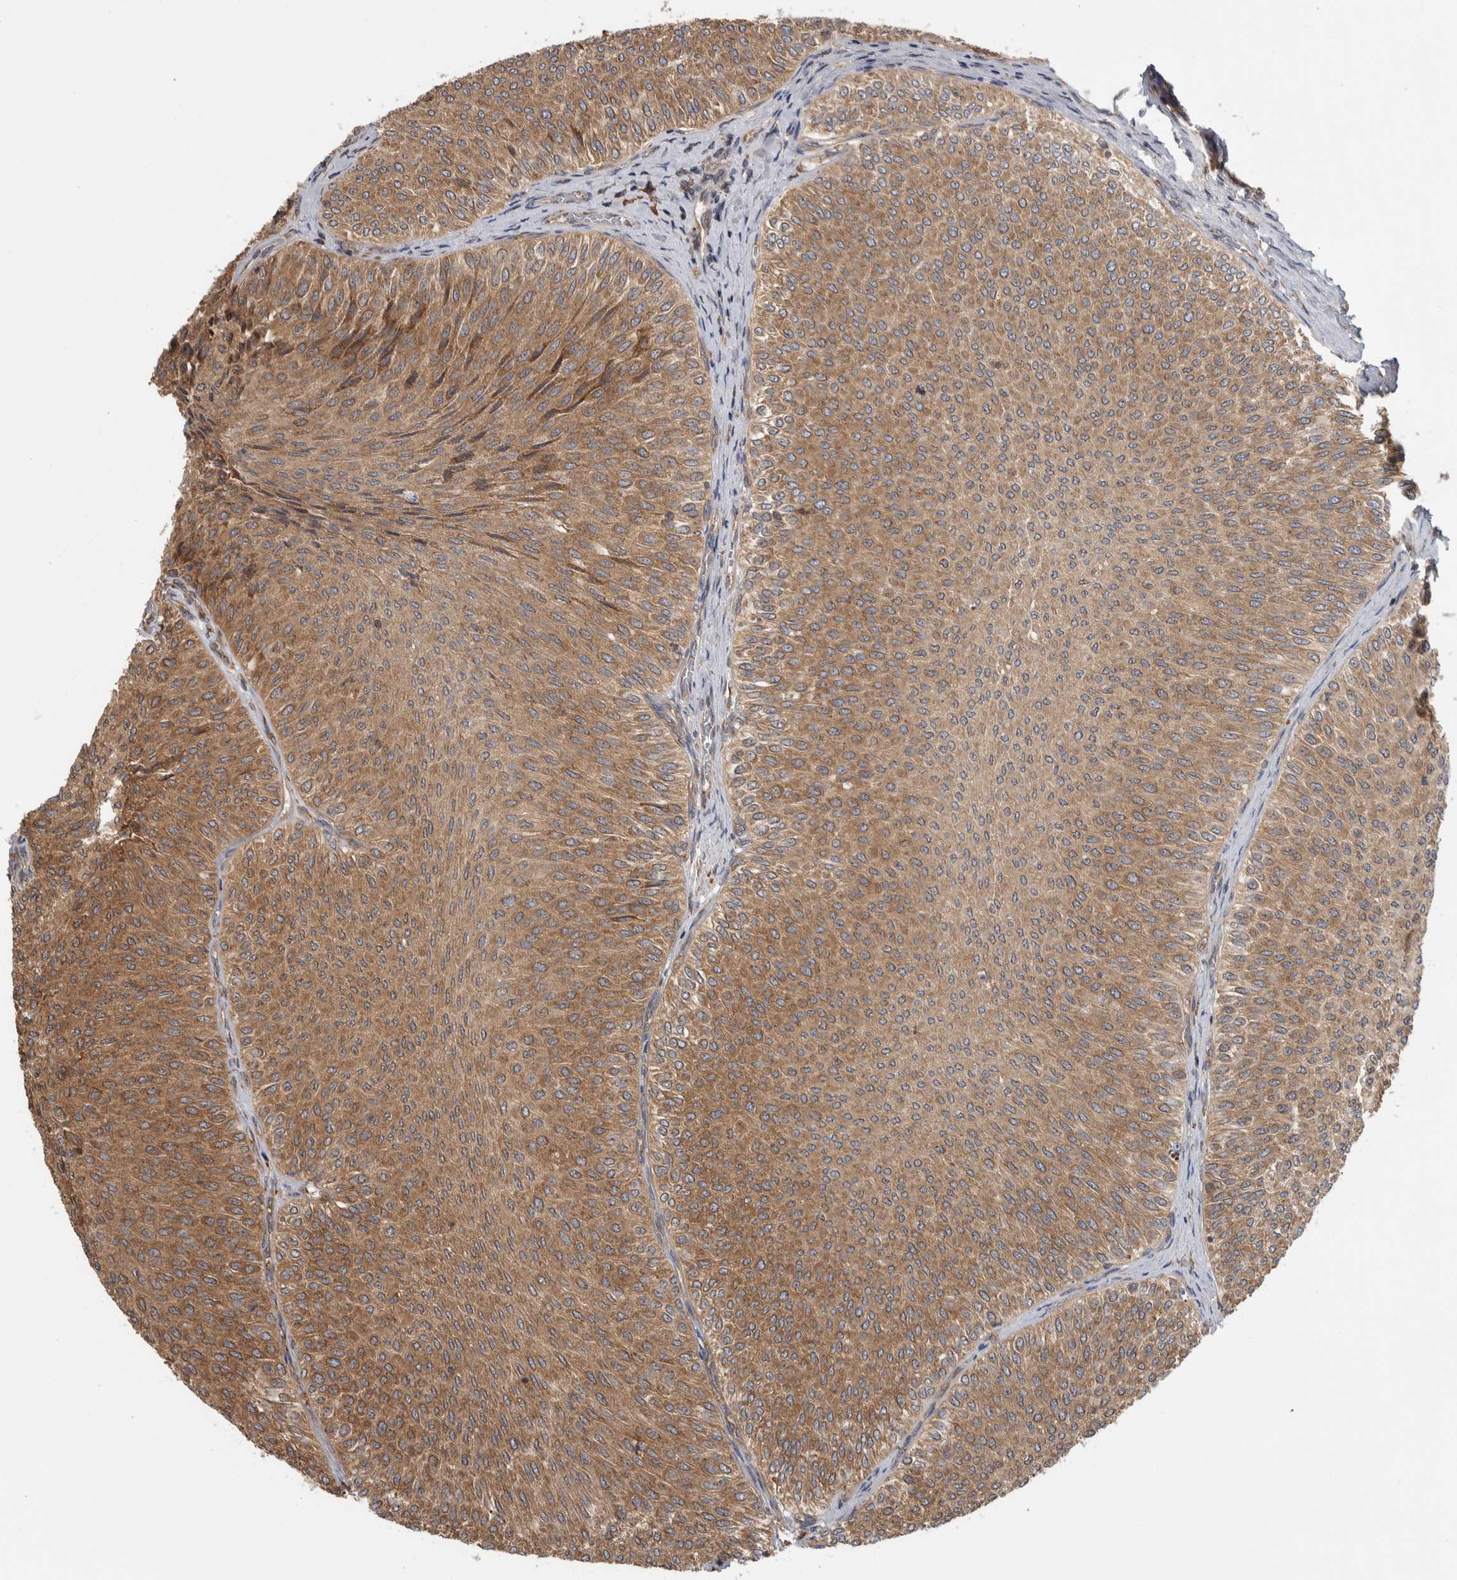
{"staining": {"intensity": "moderate", "quantity": ">75%", "location": "cytoplasmic/membranous"}, "tissue": "urothelial cancer", "cell_type": "Tumor cells", "image_type": "cancer", "snomed": [{"axis": "morphology", "description": "Urothelial carcinoma, Low grade"}, {"axis": "topography", "description": "Urinary bladder"}], "caption": "Tumor cells display medium levels of moderate cytoplasmic/membranous positivity in approximately >75% of cells in low-grade urothelial carcinoma.", "gene": "EIF3H", "patient": {"sex": "male", "age": 78}}